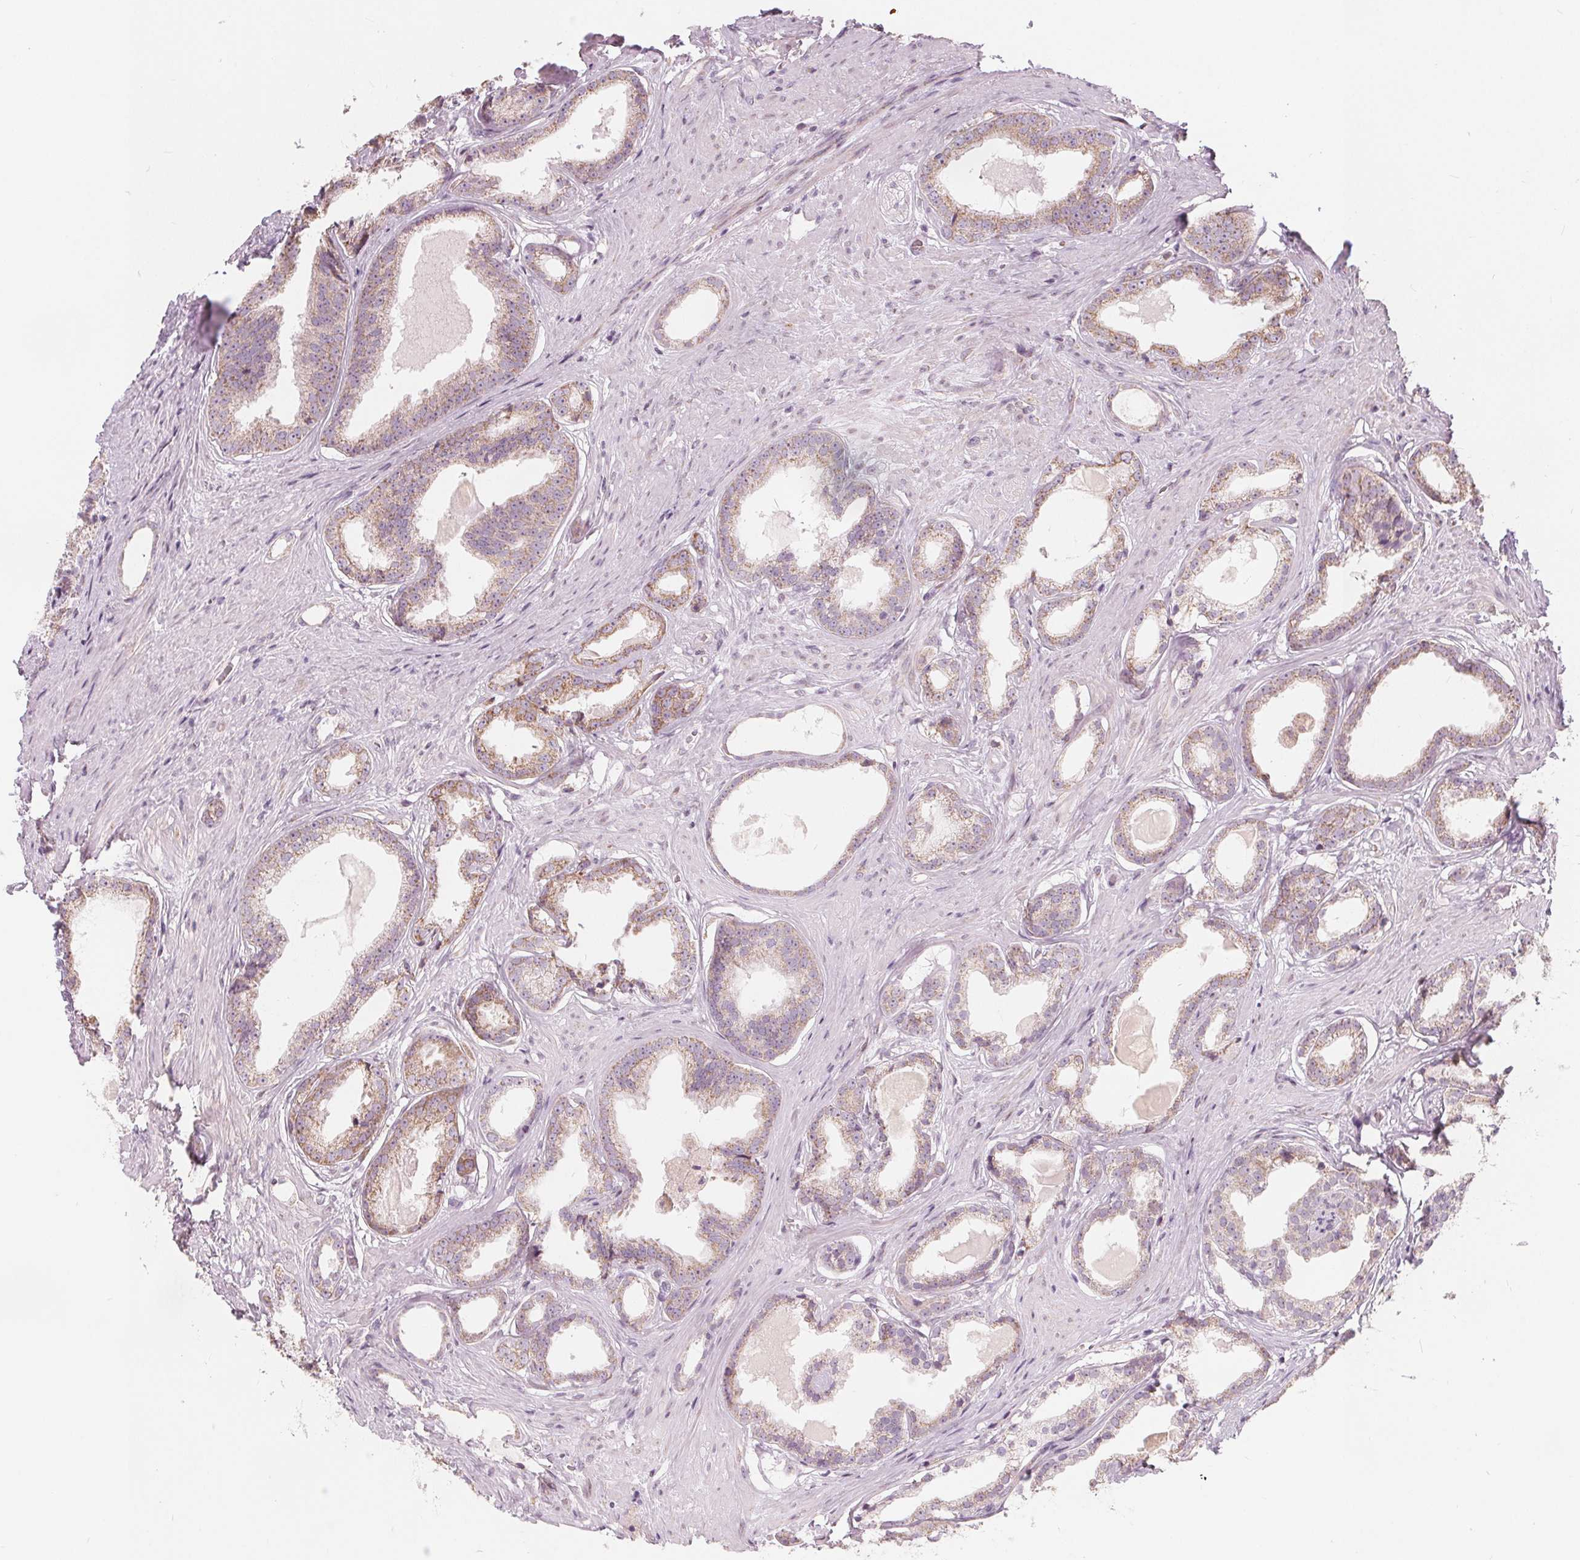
{"staining": {"intensity": "moderate", "quantity": "25%-75%", "location": "cytoplasmic/membranous"}, "tissue": "prostate cancer", "cell_type": "Tumor cells", "image_type": "cancer", "snomed": [{"axis": "morphology", "description": "Adenocarcinoma, Low grade"}, {"axis": "topography", "description": "Prostate"}], "caption": "Immunohistochemistry (IHC) image of human prostate cancer (low-grade adenocarcinoma) stained for a protein (brown), which shows medium levels of moderate cytoplasmic/membranous staining in about 25%-75% of tumor cells.", "gene": "NUP210L", "patient": {"sex": "male", "age": 65}}